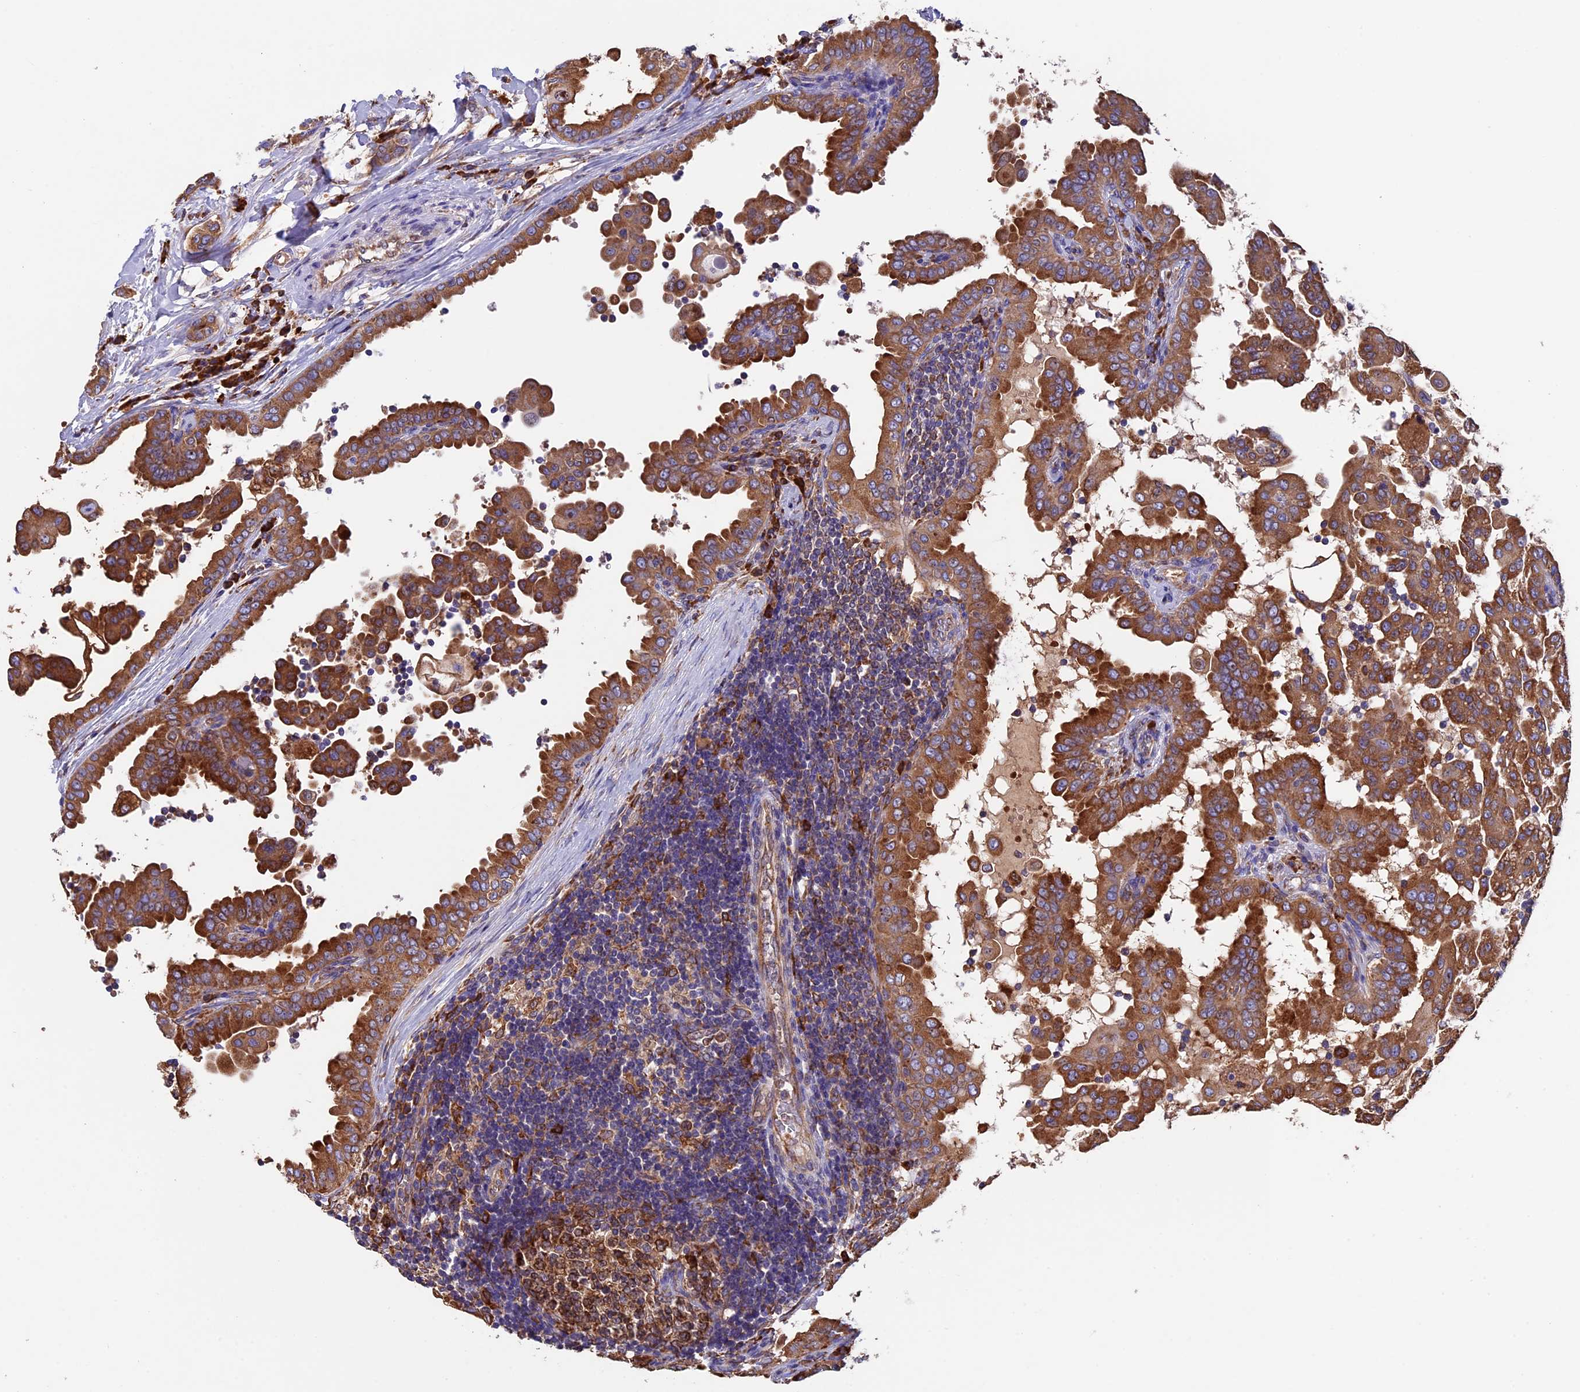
{"staining": {"intensity": "strong", "quantity": ">75%", "location": "cytoplasmic/membranous"}, "tissue": "thyroid cancer", "cell_type": "Tumor cells", "image_type": "cancer", "snomed": [{"axis": "morphology", "description": "Papillary adenocarcinoma, NOS"}, {"axis": "topography", "description": "Thyroid gland"}], "caption": "The micrograph shows staining of thyroid cancer, revealing strong cytoplasmic/membranous protein expression (brown color) within tumor cells.", "gene": "BTBD3", "patient": {"sex": "male", "age": 33}}